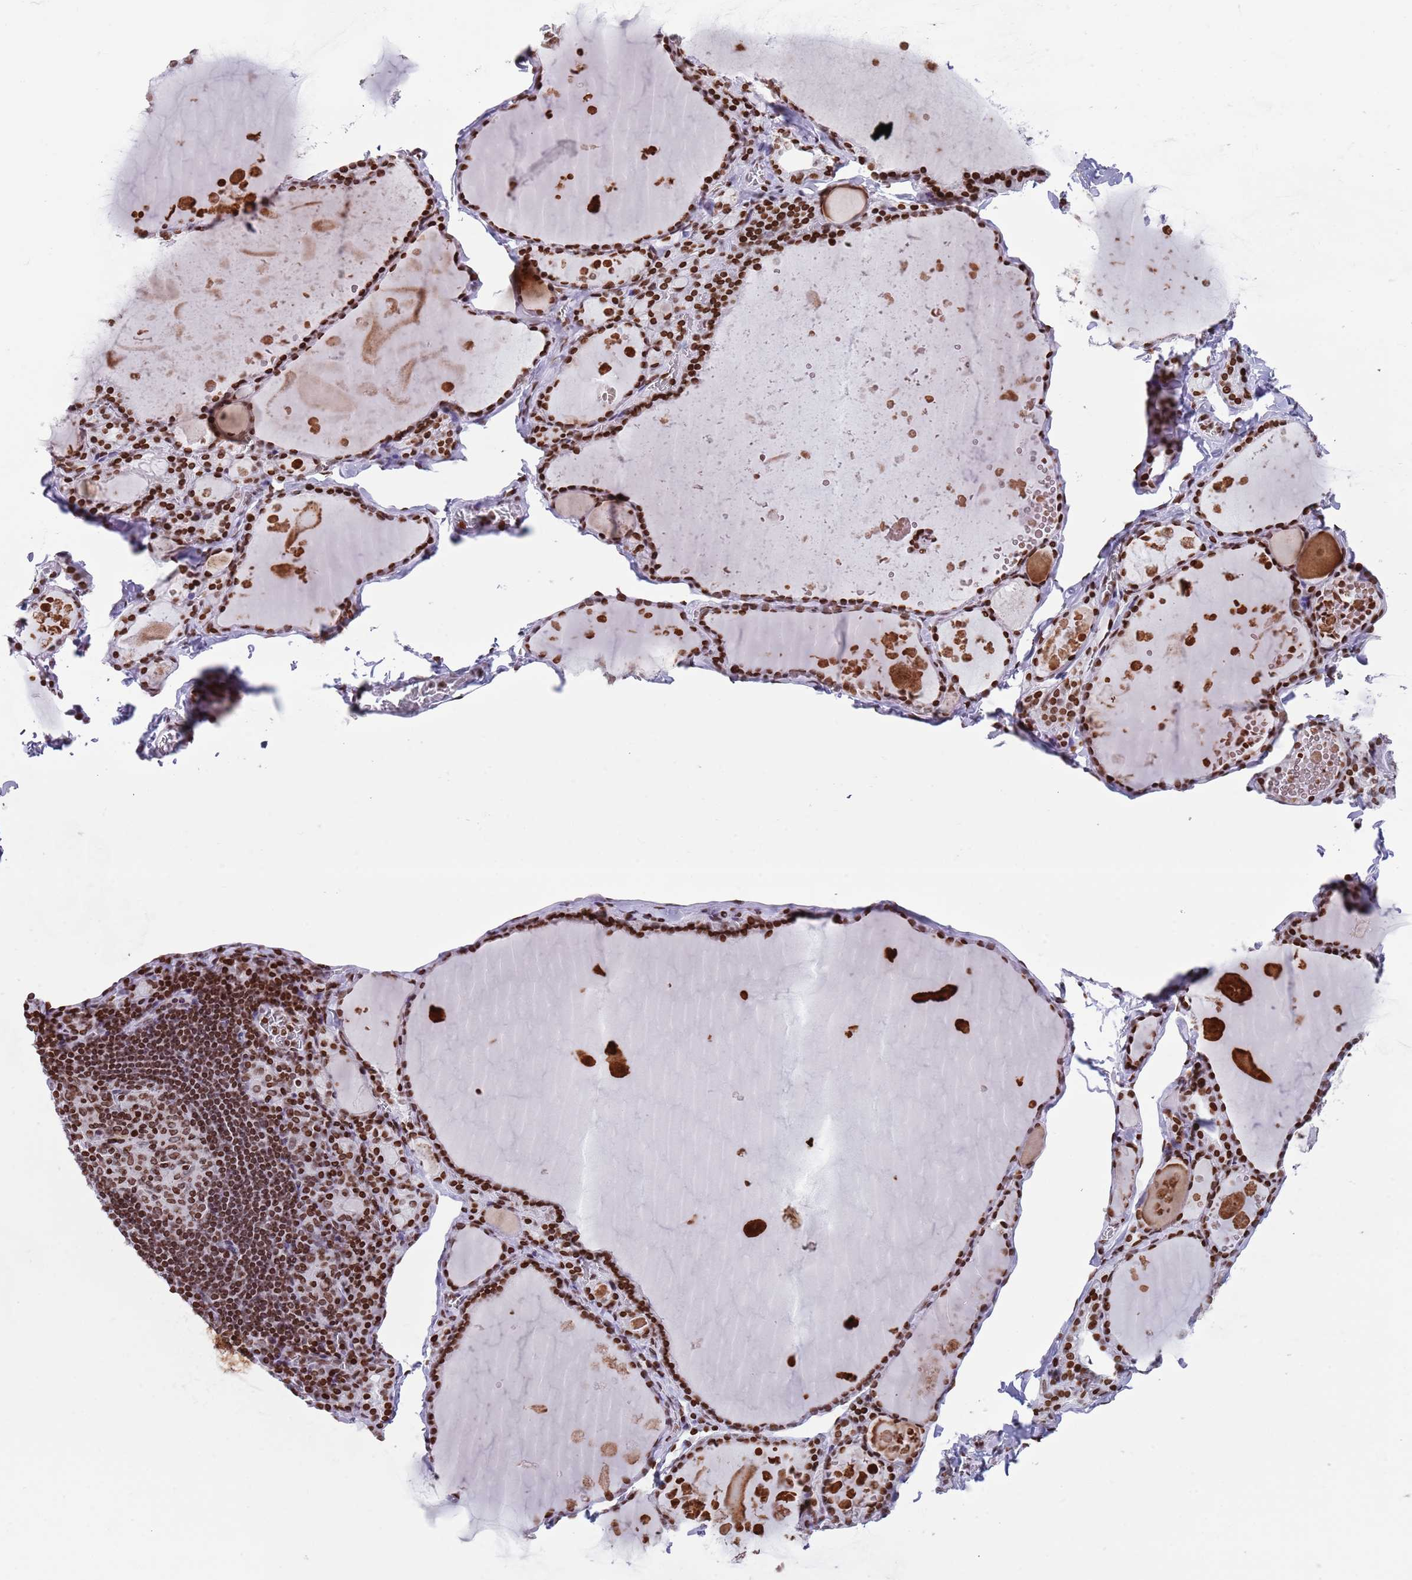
{"staining": {"intensity": "strong", "quantity": ">75%", "location": "nuclear"}, "tissue": "thyroid gland", "cell_type": "Glandular cells", "image_type": "normal", "snomed": [{"axis": "morphology", "description": "Normal tissue, NOS"}, {"axis": "topography", "description": "Thyroid gland"}], "caption": "Strong nuclear staining is seen in about >75% of glandular cells in benign thyroid gland. The protein of interest is shown in brown color, while the nuclei are stained blue.", "gene": "ENSG00000285547", "patient": {"sex": "male", "age": 56}}